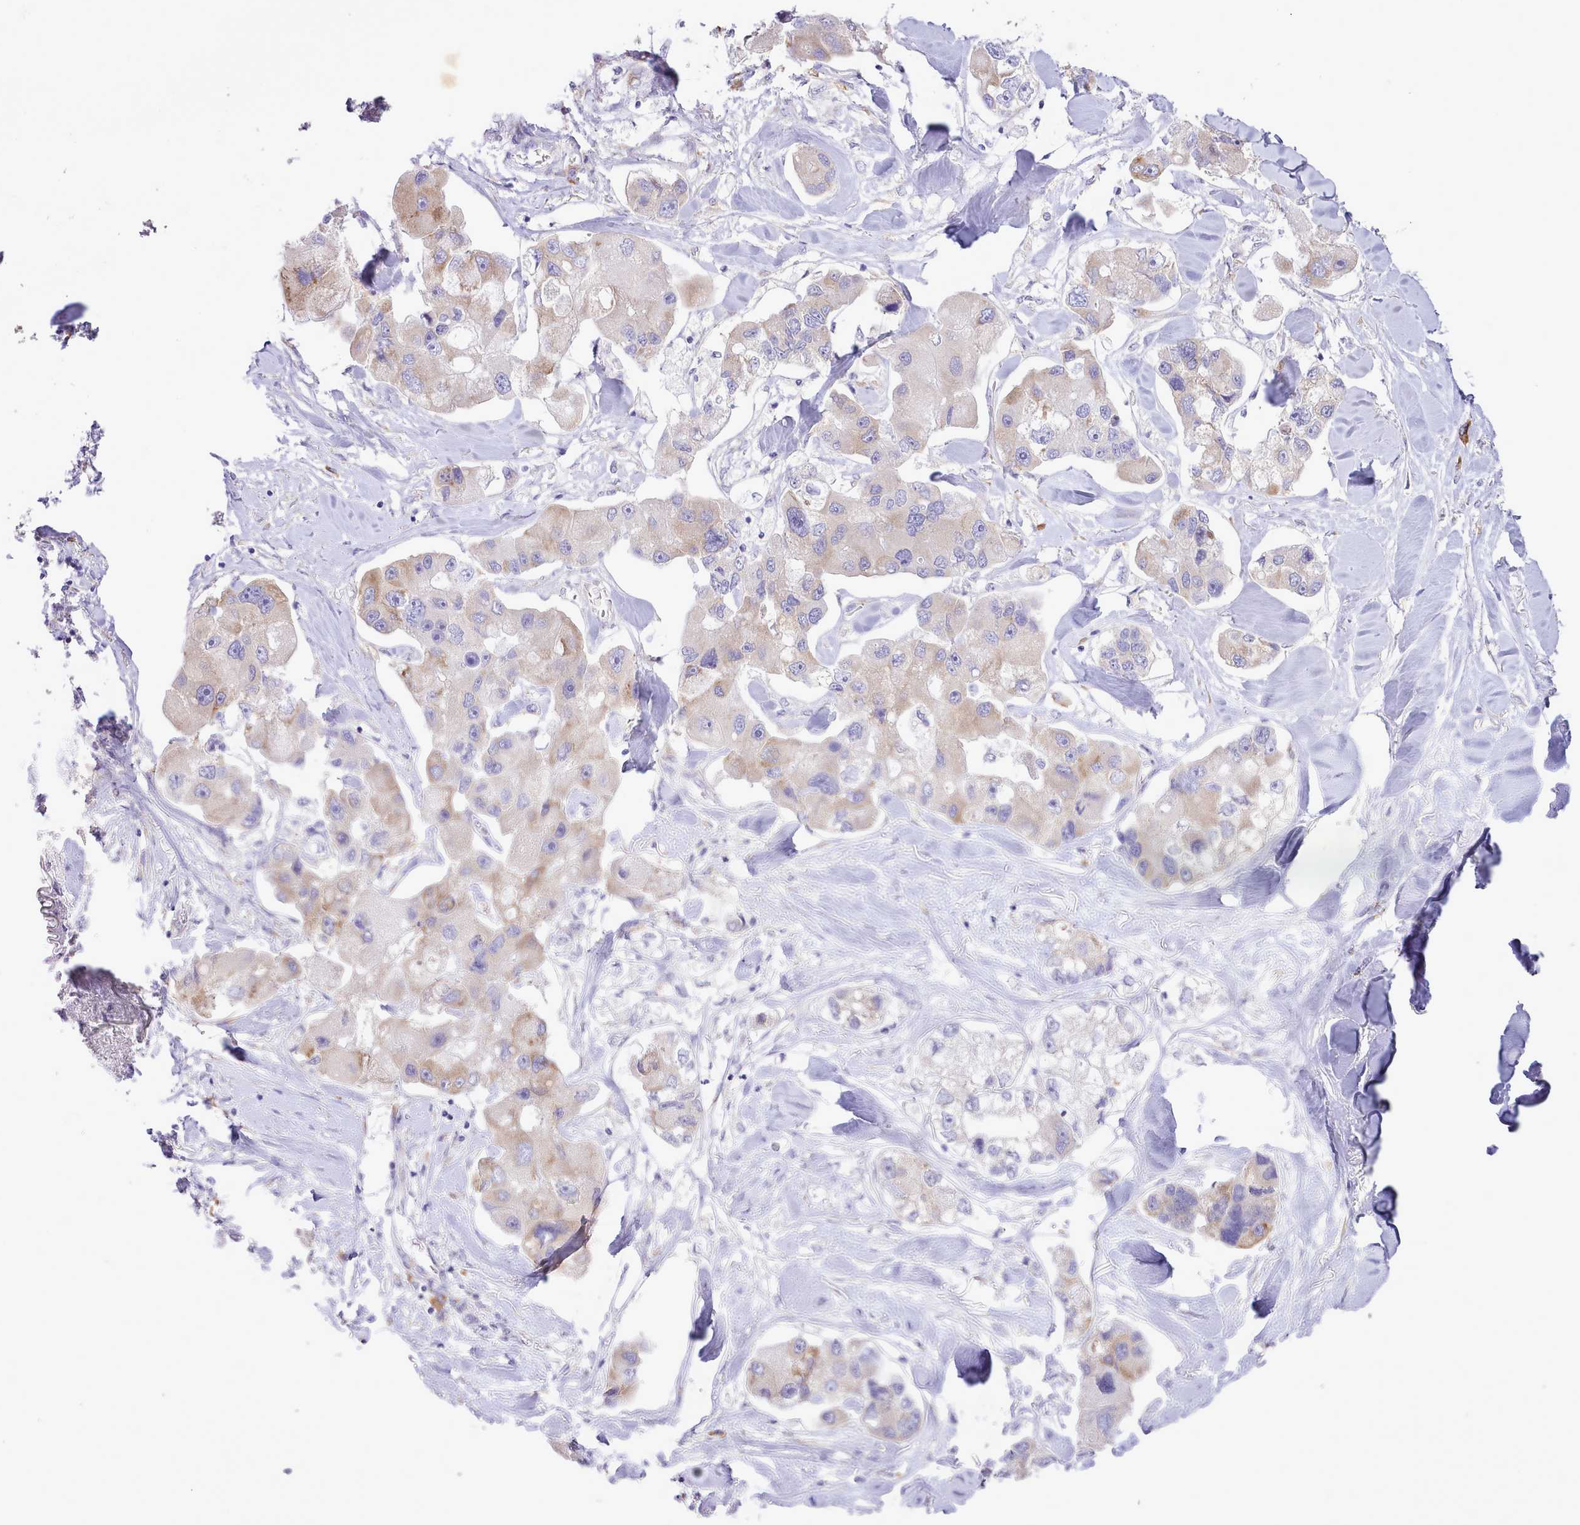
{"staining": {"intensity": "weak", "quantity": "<25%", "location": "cytoplasmic/membranous"}, "tissue": "lung cancer", "cell_type": "Tumor cells", "image_type": "cancer", "snomed": [{"axis": "morphology", "description": "Adenocarcinoma, NOS"}, {"axis": "topography", "description": "Lung"}], "caption": "Lung adenocarcinoma was stained to show a protein in brown. There is no significant expression in tumor cells. (Brightfield microscopy of DAB (3,3'-diaminobenzidine) IHC at high magnification).", "gene": "CCL1", "patient": {"sex": "female", "age": 54}}